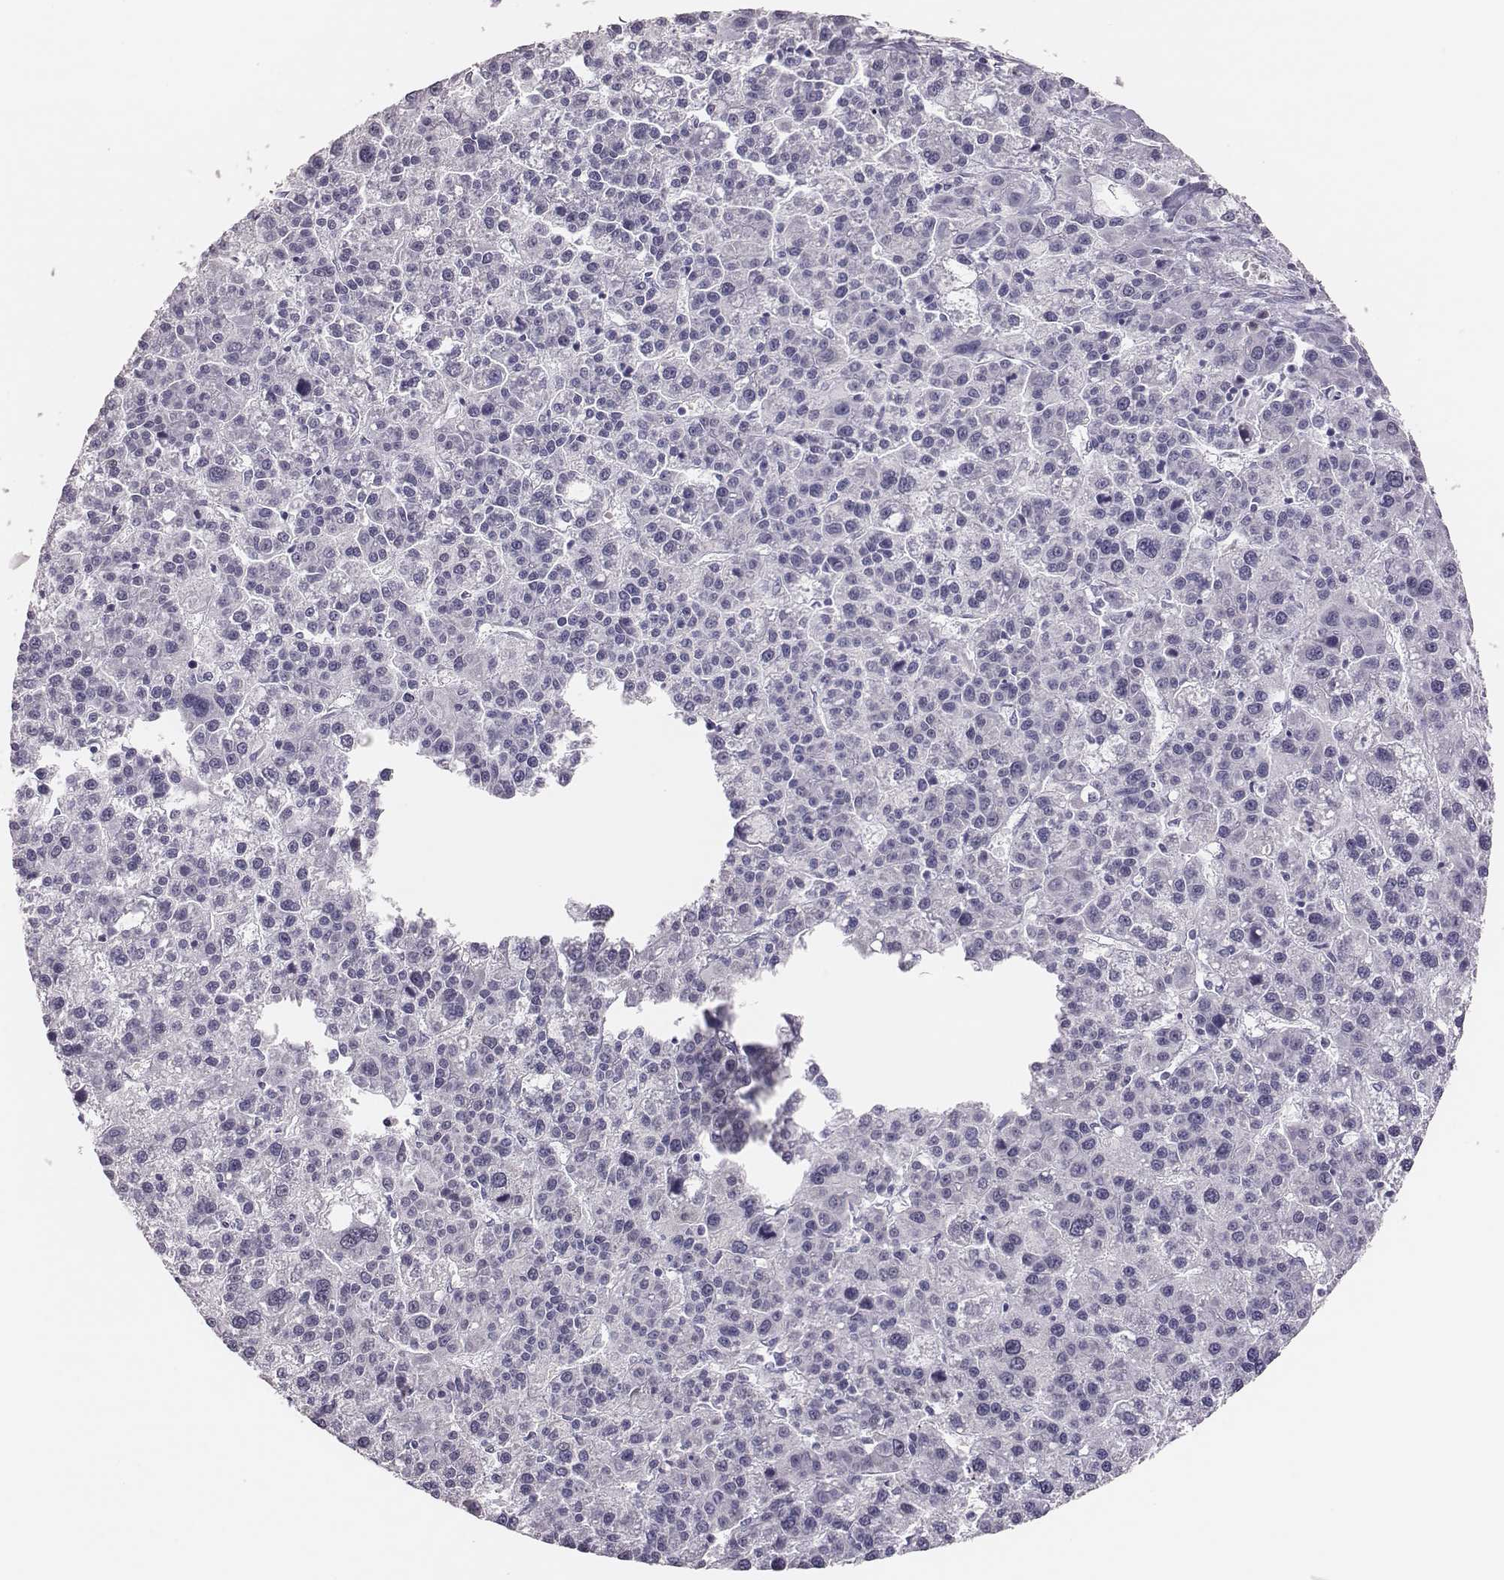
{"staining": {"intensity": "negative", "quantity": "none", "location": "none"}, "tissue": "liver cancer", "cell_type": "Tumor cells", "image_type": "cancer", "snomed": [{"axis": "morphology", "description": "Carcinoma, Hepatocellular, NOS"}, {"axis": "topography", "description": "Liver"}], "caption": "Hepatocellular carcinoma (liver) was stained to show a protein in brown. There is no significant expression in tumor cells.", "gene": "PBK", "patient": {"sex": "female", "age": 58}}